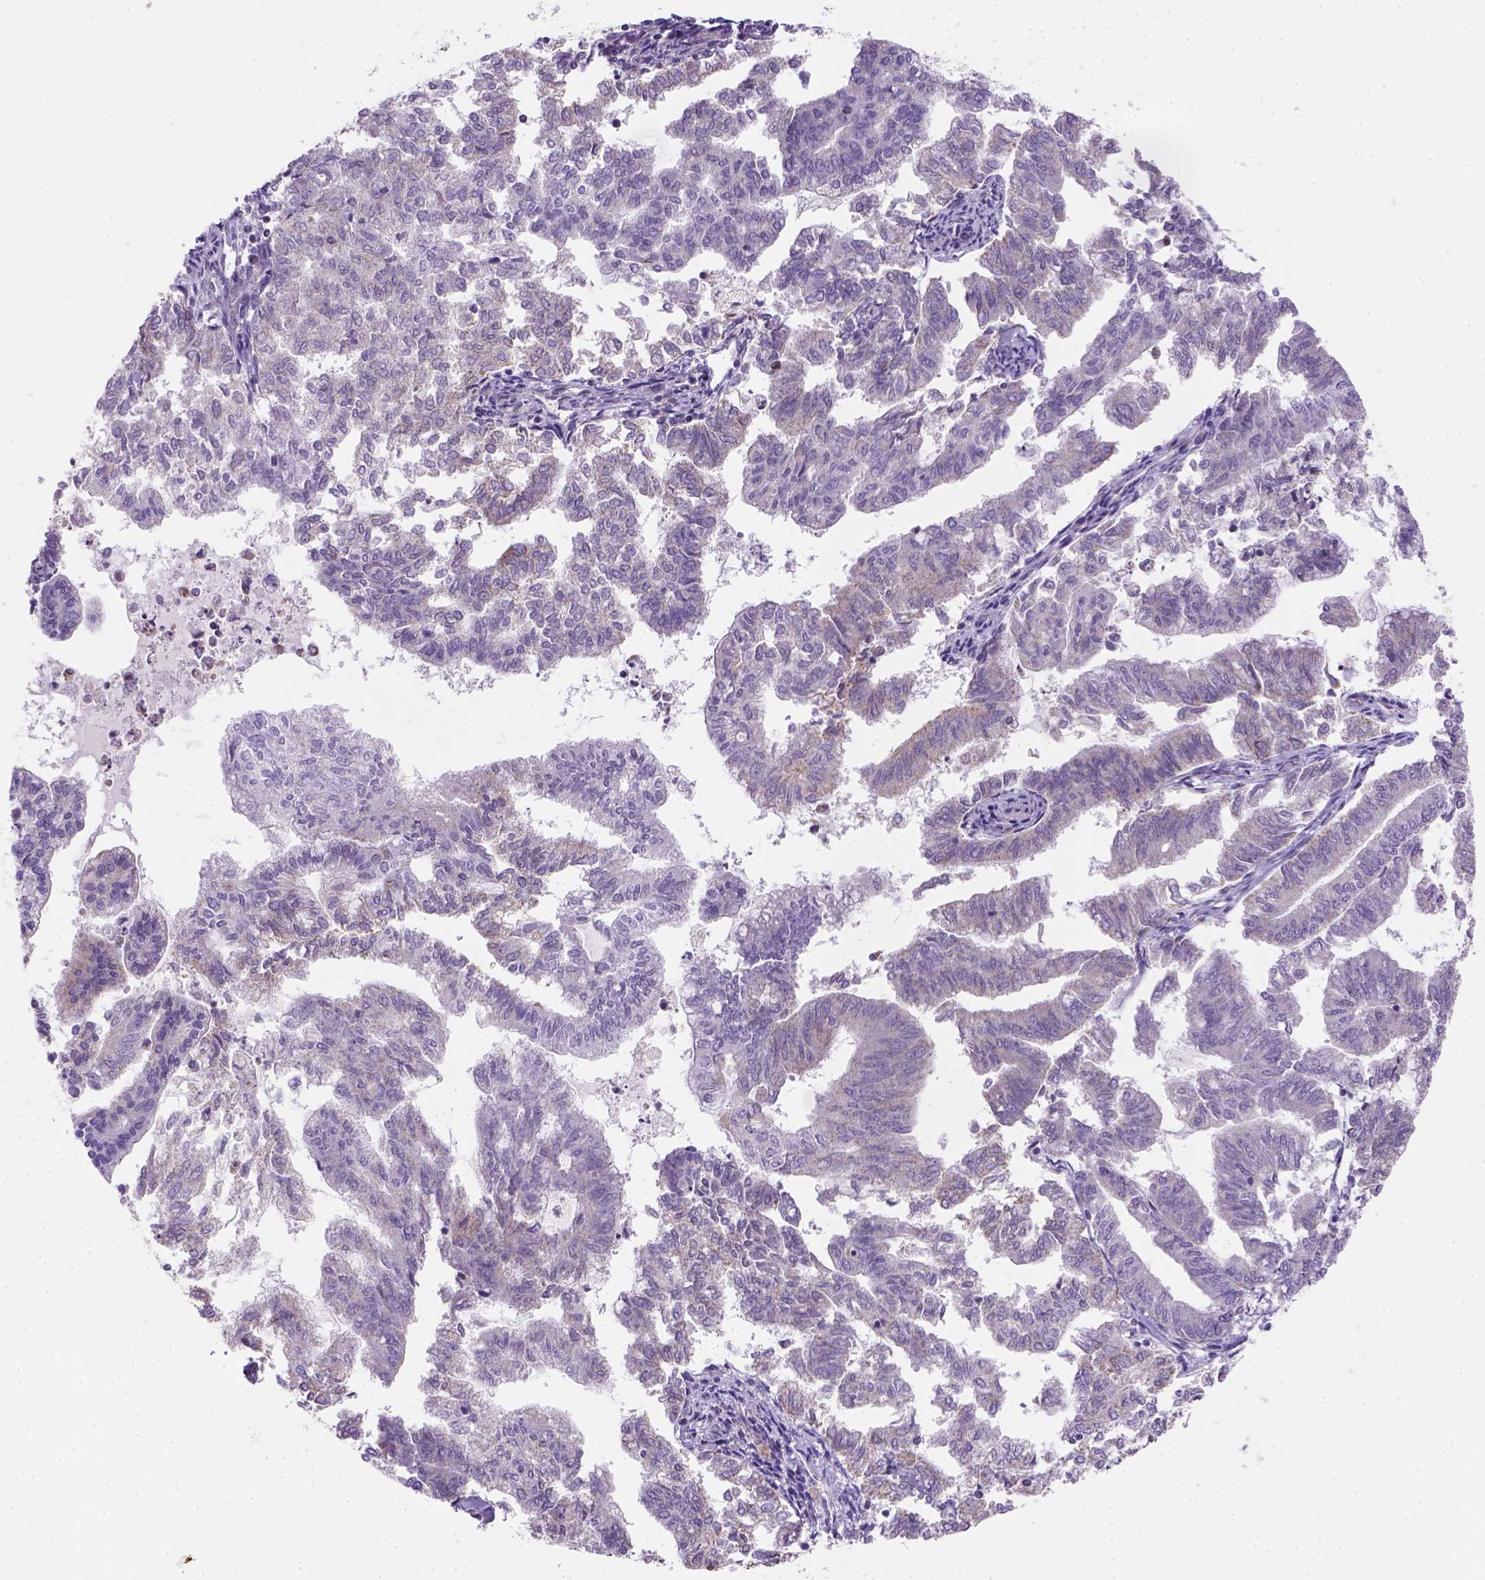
{"staining": {"intensity": "negative", "quantity": "none", "location": "none"}, "tissue": "endometrial cancer", "cell_type": "Tumor cells", "image_type": "cancer", "snomed": [{"axis": "morphology", "description": "Adenocarcinoma, NOS"}, {"axis": "topography", "description": "Endometrium"}], "caption": "The histopathology image demonstrates no significant positivity in tumor cells of adenocarcinoma (endometrial). Brightfield microscopy of immunohistochemistry stained with DAB (3,3'-diaminobenzidine) (brown) and hematoxylin (blue), captured at high magnification.", "gene": "HTRA1", "patient": {"sex": "female", "age": 79}}